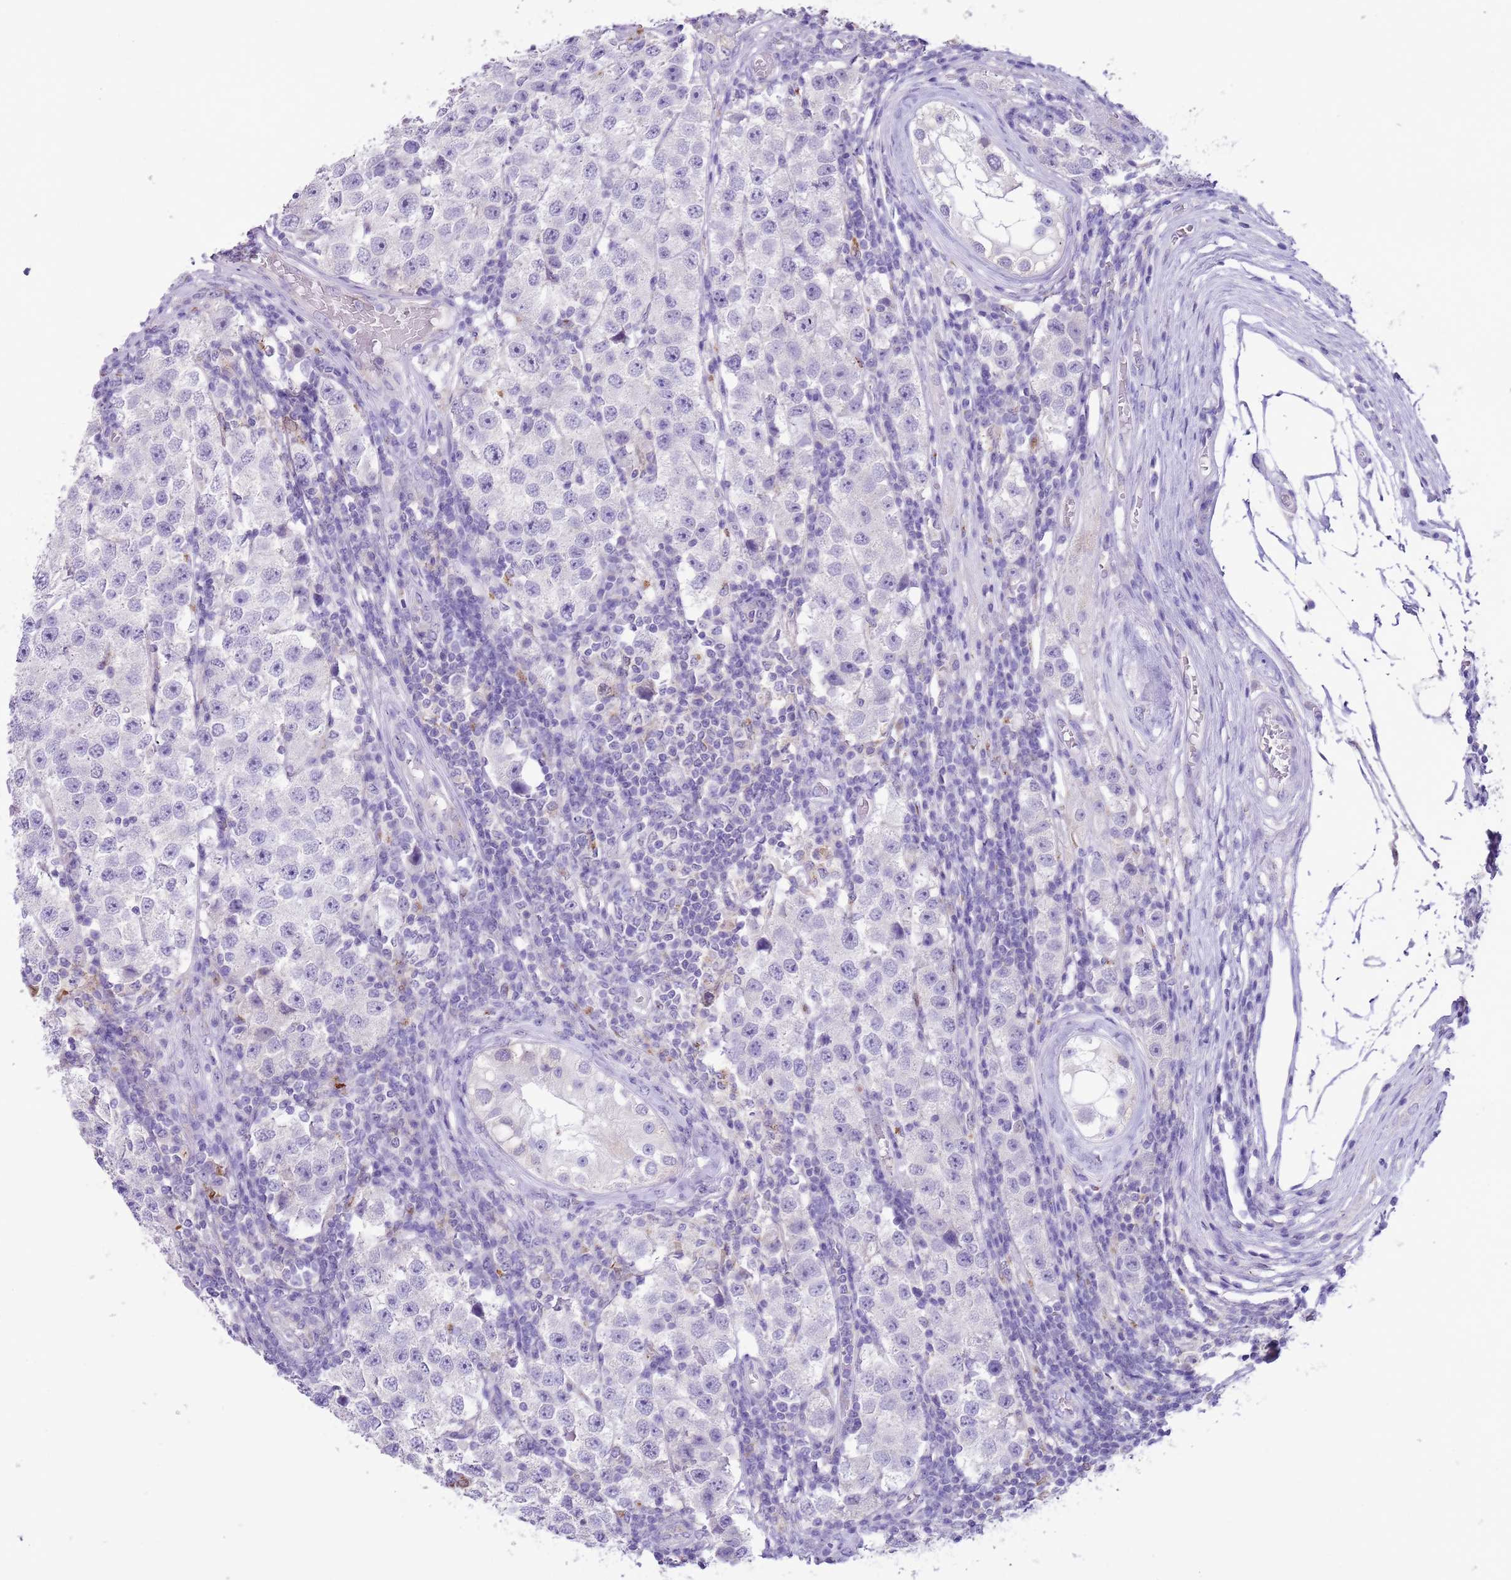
{"staining": {"intensity": "negative", "quantity": "none", "location": "none"}, "tissue": "testis cancer", "cell_type": "Tumor cells", "image_type": "cancer", "snomed": [{"axis": "morphology", "description": "Seminoma, NOS"}, {"axis": "topography", "description": "Testis"}], "caption": "Tumor cells are negative for protein expression in human testis seminoma.", "gene": "ZNF697", "patient": {"sex": "male", "age": 34}}